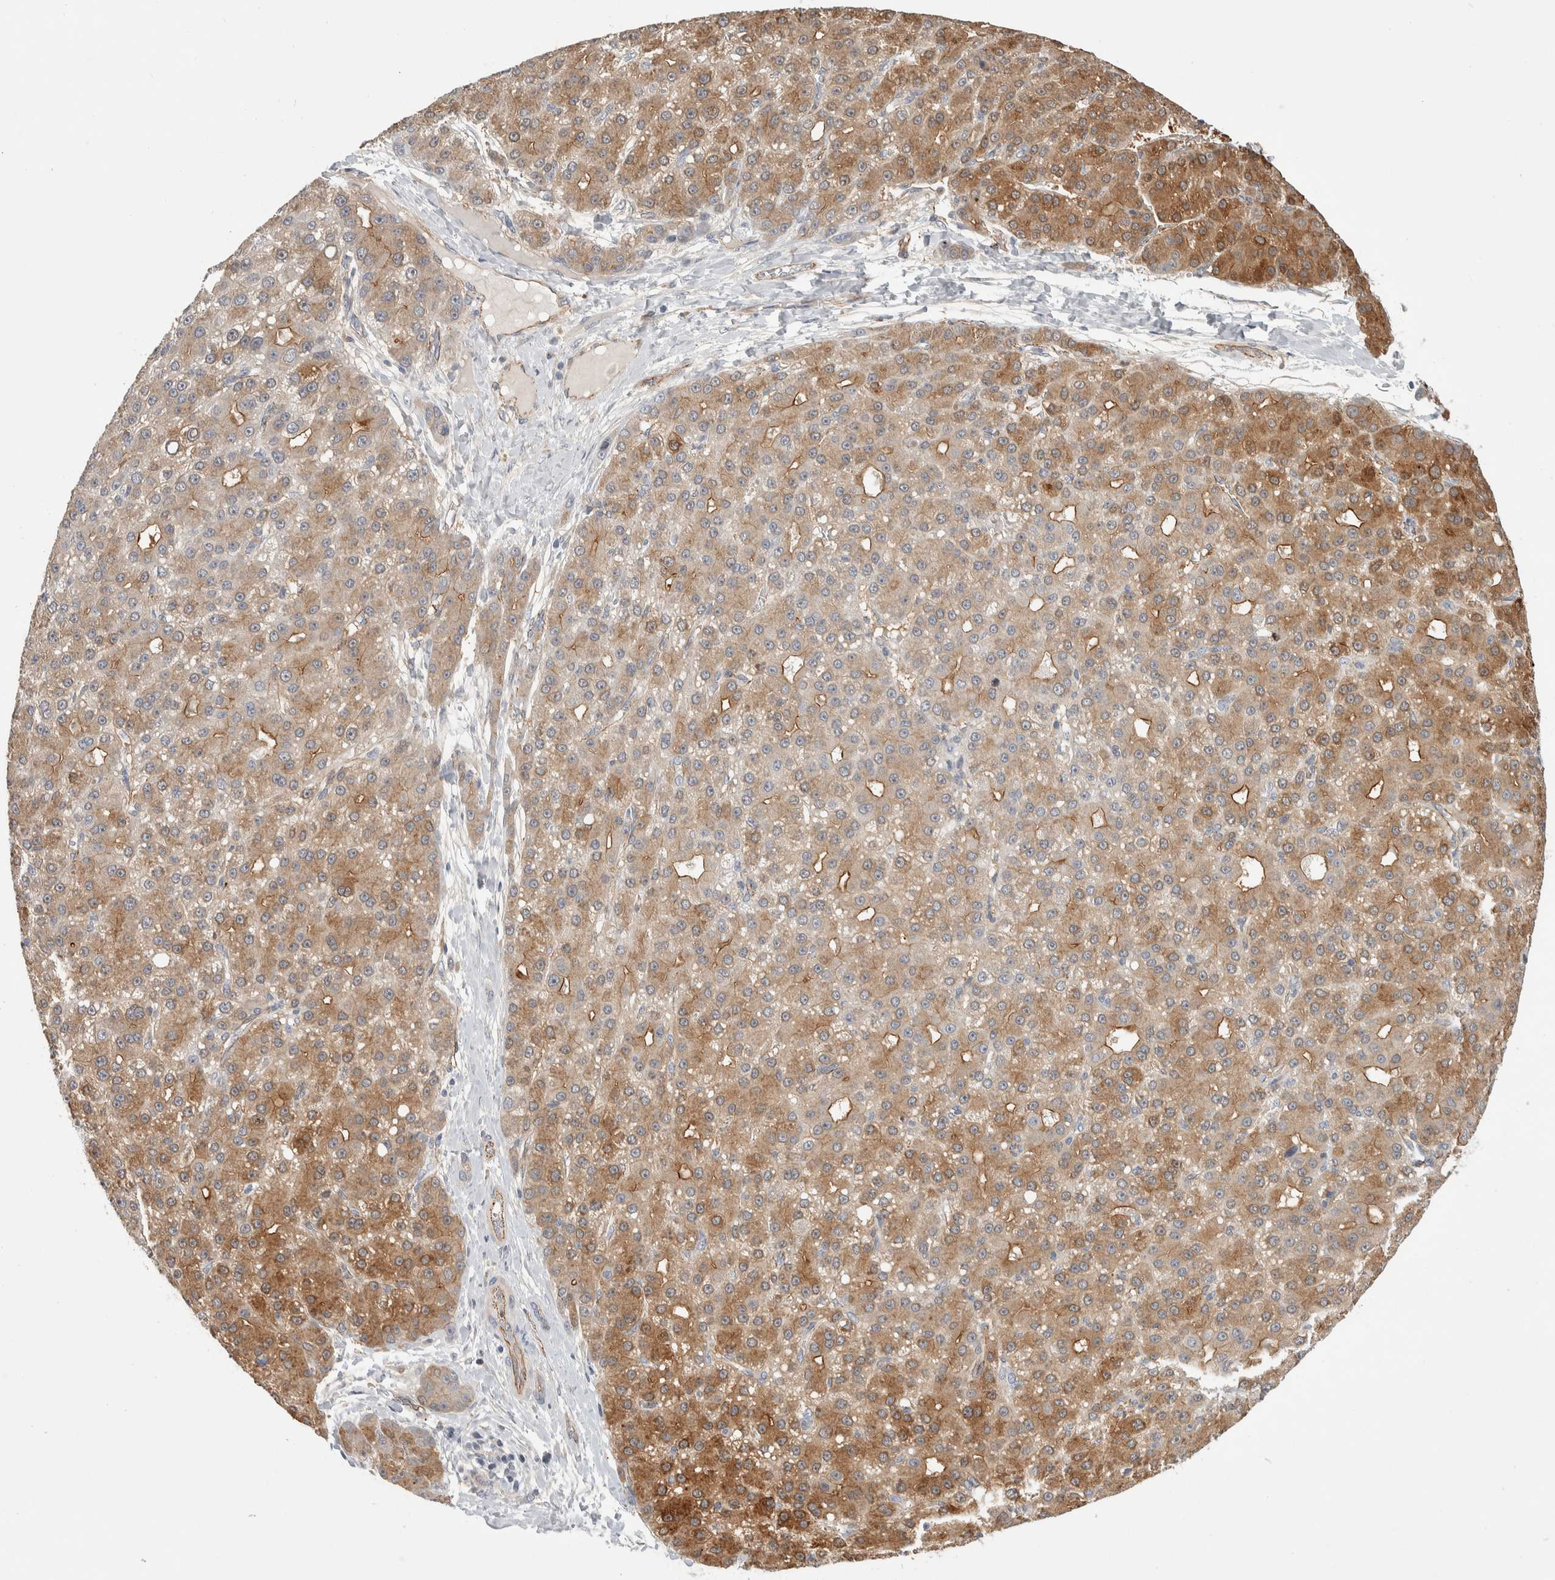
{"staining": {"intensity": "moderate", "quantity": ">75%", "location": "cytoplasmic/membranous"}, "tissue": "liver cancer", "cell_type": "Tumor cells", "image_type": "cancer", "snomed": [{"axis": "morphology", "description": "Carcinoma, Hepatocellular, NOS"}, {"axis": "topography", "description": "Liver"}], "caption": "Protein analysis of liver hepatocellular carcinoma tissue displays moderate cytoplasmic/membranous expression in about >75% of tumor cells.", "gene": "ZNF862", "patient": {"sex": "male", "age": 67}}